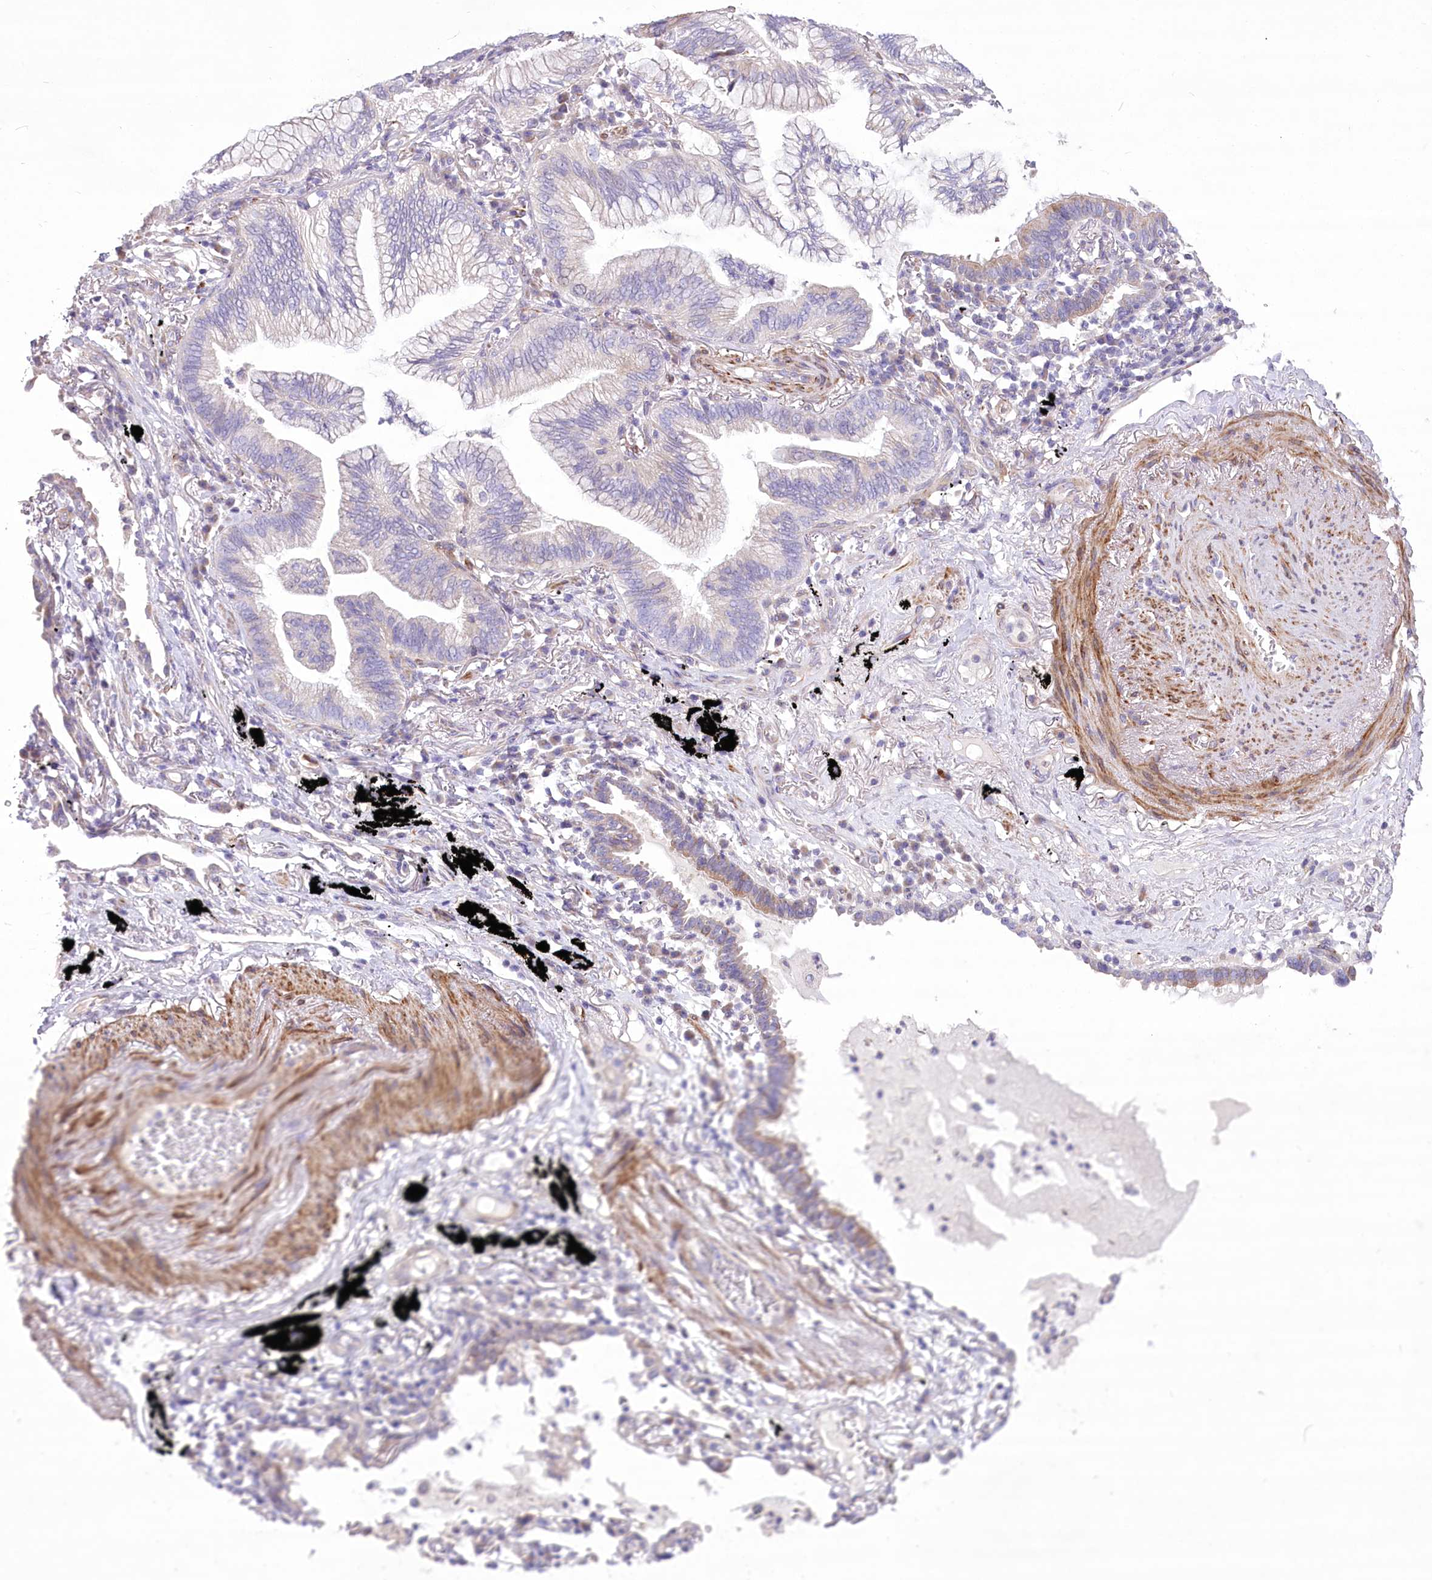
{"staining": {"intensity": "negative", "quantity": "none", "location": "none"}, "tissue": "lung cancer", "cell_type": "Tumor cells", "image_type": "cancer", "snomed": [{"axis": "morphology", "description": "Adenocarcinoma, NOS"}, {"axis": "topography", "description": "Lung"}], "caption": "Tumor cells show no significant staining in lung cancer (adenocarcinoma).", "gene": "ANGPTL3", "patient": {"sex": "female", "age": 70}}